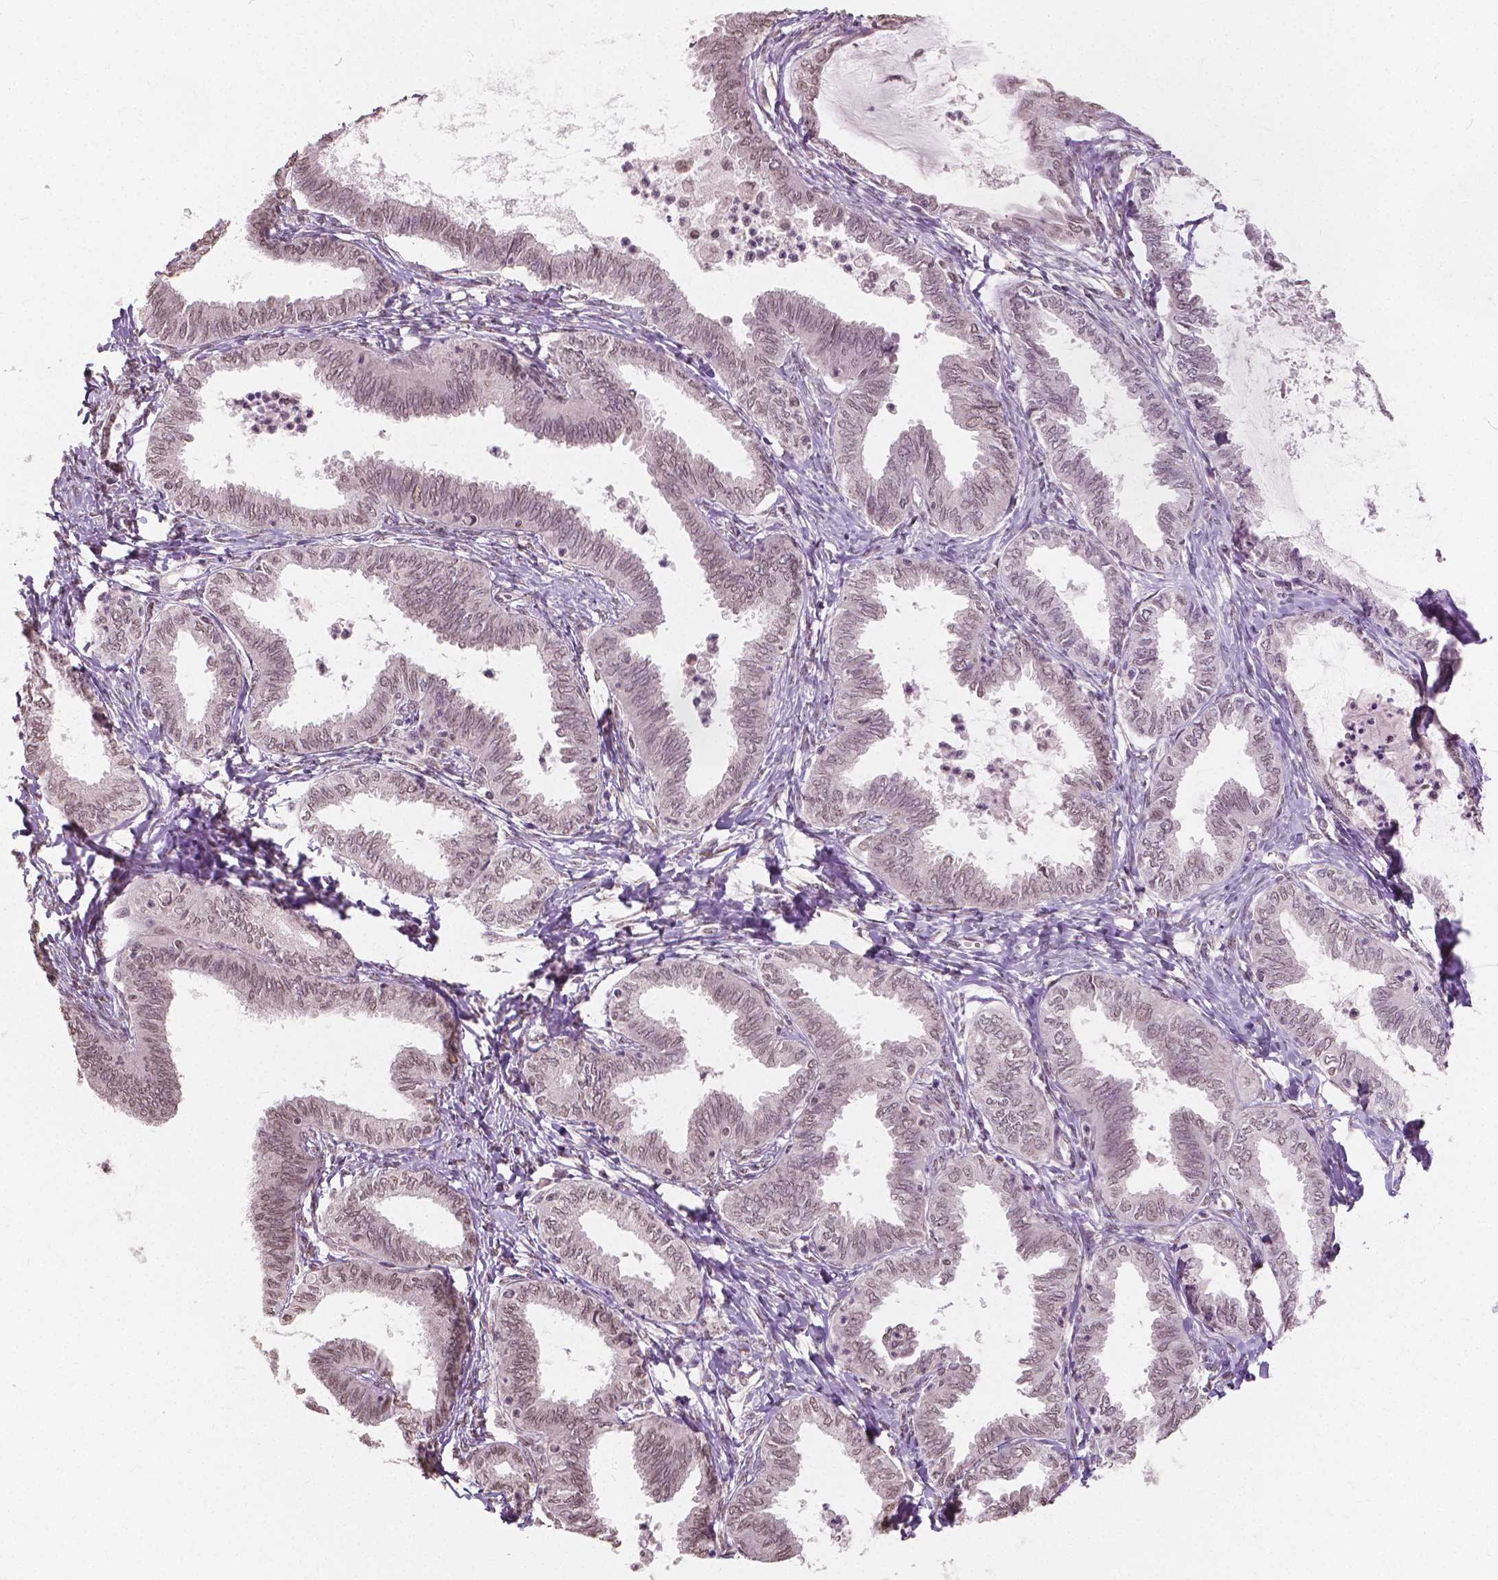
{"staining": {"intensity": "weak", "quantity": "25%-75%", "location": "nuclear"}, "tissue": "ovarian cancer", "cell_type": "Tumor cells", "image_type": "cancer", "snomed": [{"axis": "morphology", "description": "Carcinoma, endometroid"}, {"axis": "topography", "description": "Ovary"}], "caption": "Protein expression analysis of ovarian cancer exhibits weak nuclear positivity in about 25%-75% of tumor cells. Using DAB (brown) and hematoxylin (blue) stains, captured at high magnification using brightfield microscopy.", "gene": "HOXA10", "patient": {"sex": "female", "age": 70}}